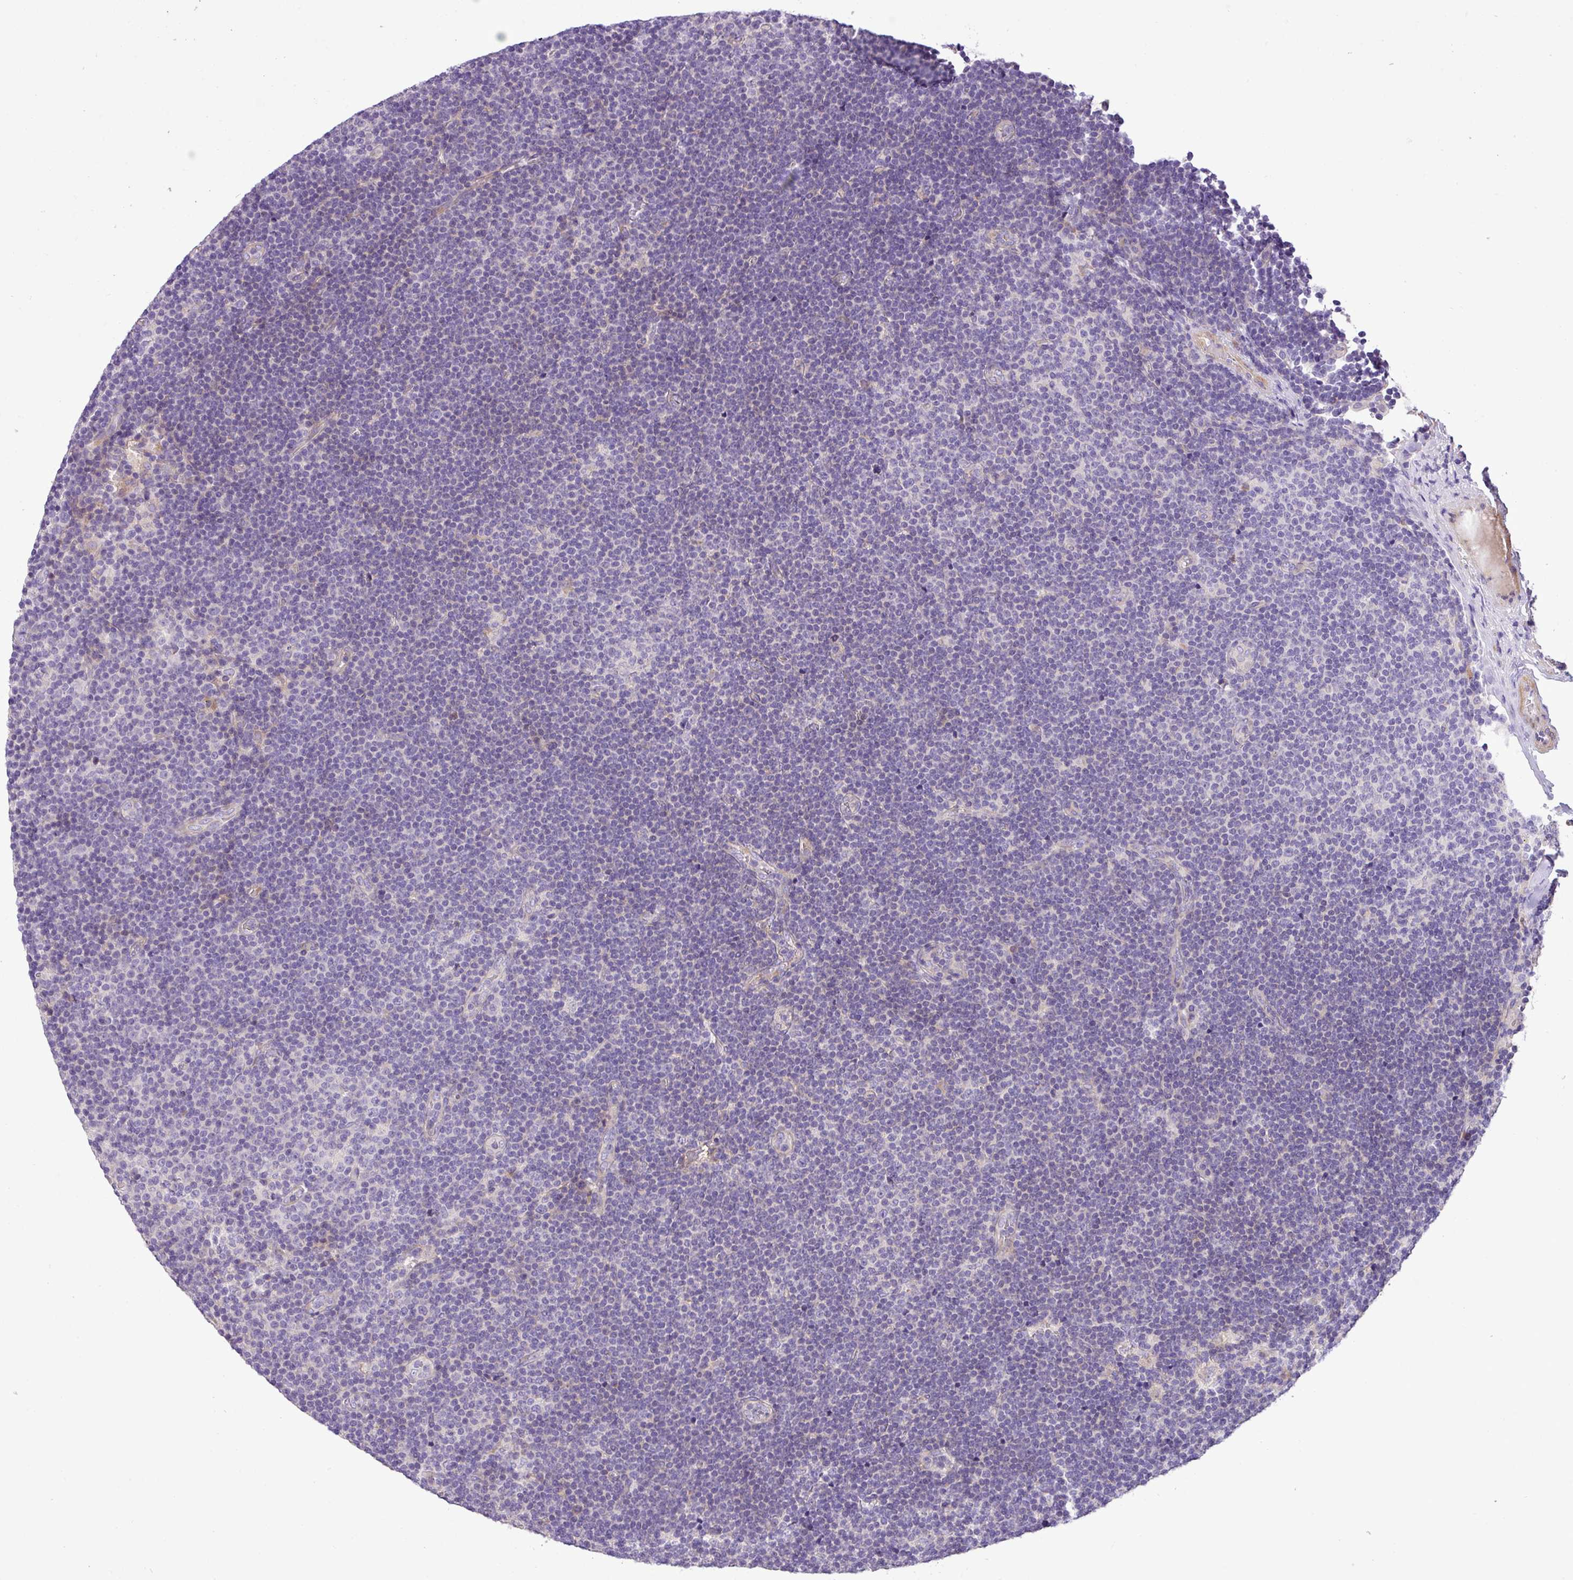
{"staining": {"intensity": "negative", "quantity": "none", "location": "none"}, "tissue": "lymphoma", "cell_type": "Tumor cells", "image_type": "cancer", "snomed": [{"axis": "morphology", "description": "Malignant lymphoma, non-Hodgkin's type, Low grade"}, {"axis": "topography", "description": "Lymph node"}], "caption": "Immunohistochemical staining of low-grade malignant lymphoma, non-Hodgkin's type shows no significant positivity in tumor cells. Nuclei are stained in blue.", "gene": "MOCS3", "patient": {"sex": "male", "age": 48}}